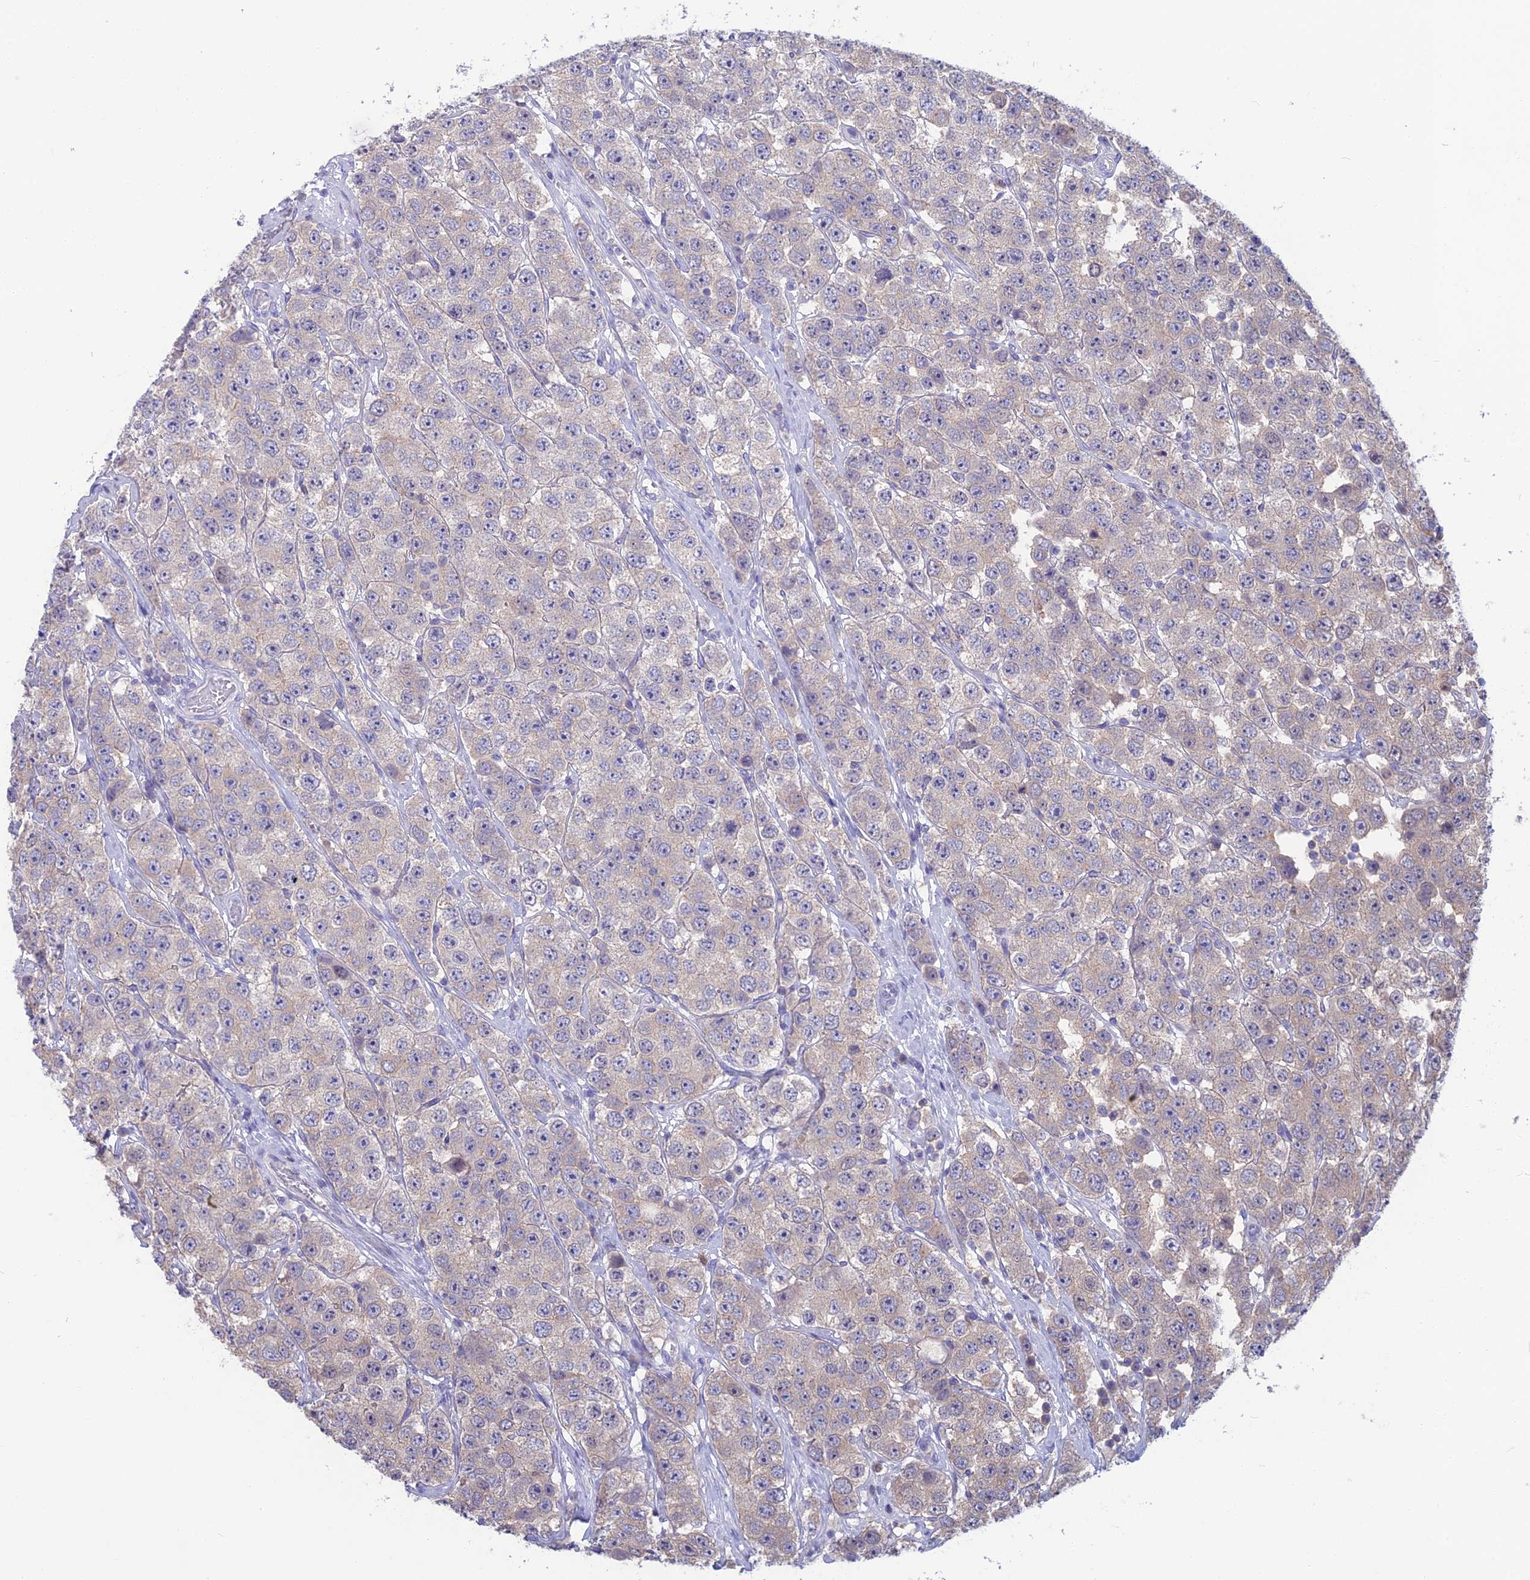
{"staining": {"intensity": "negative", "quantity": "none", "location": "none"}, "tissue": "testis cancer", "cell_type": "Tumor cells", "image_type": "cancer", "snomed": [{"axis": "morphology", "description": "Seminoma, NOS"}, {"axis": "topography", "description": "Testis"}], "caption": "This is an IHC histopathology image of testis seminoma. There is no expression in tumor cells.", "gene": "SNAP91", "patient": {"sex": "male", "age": 28}}